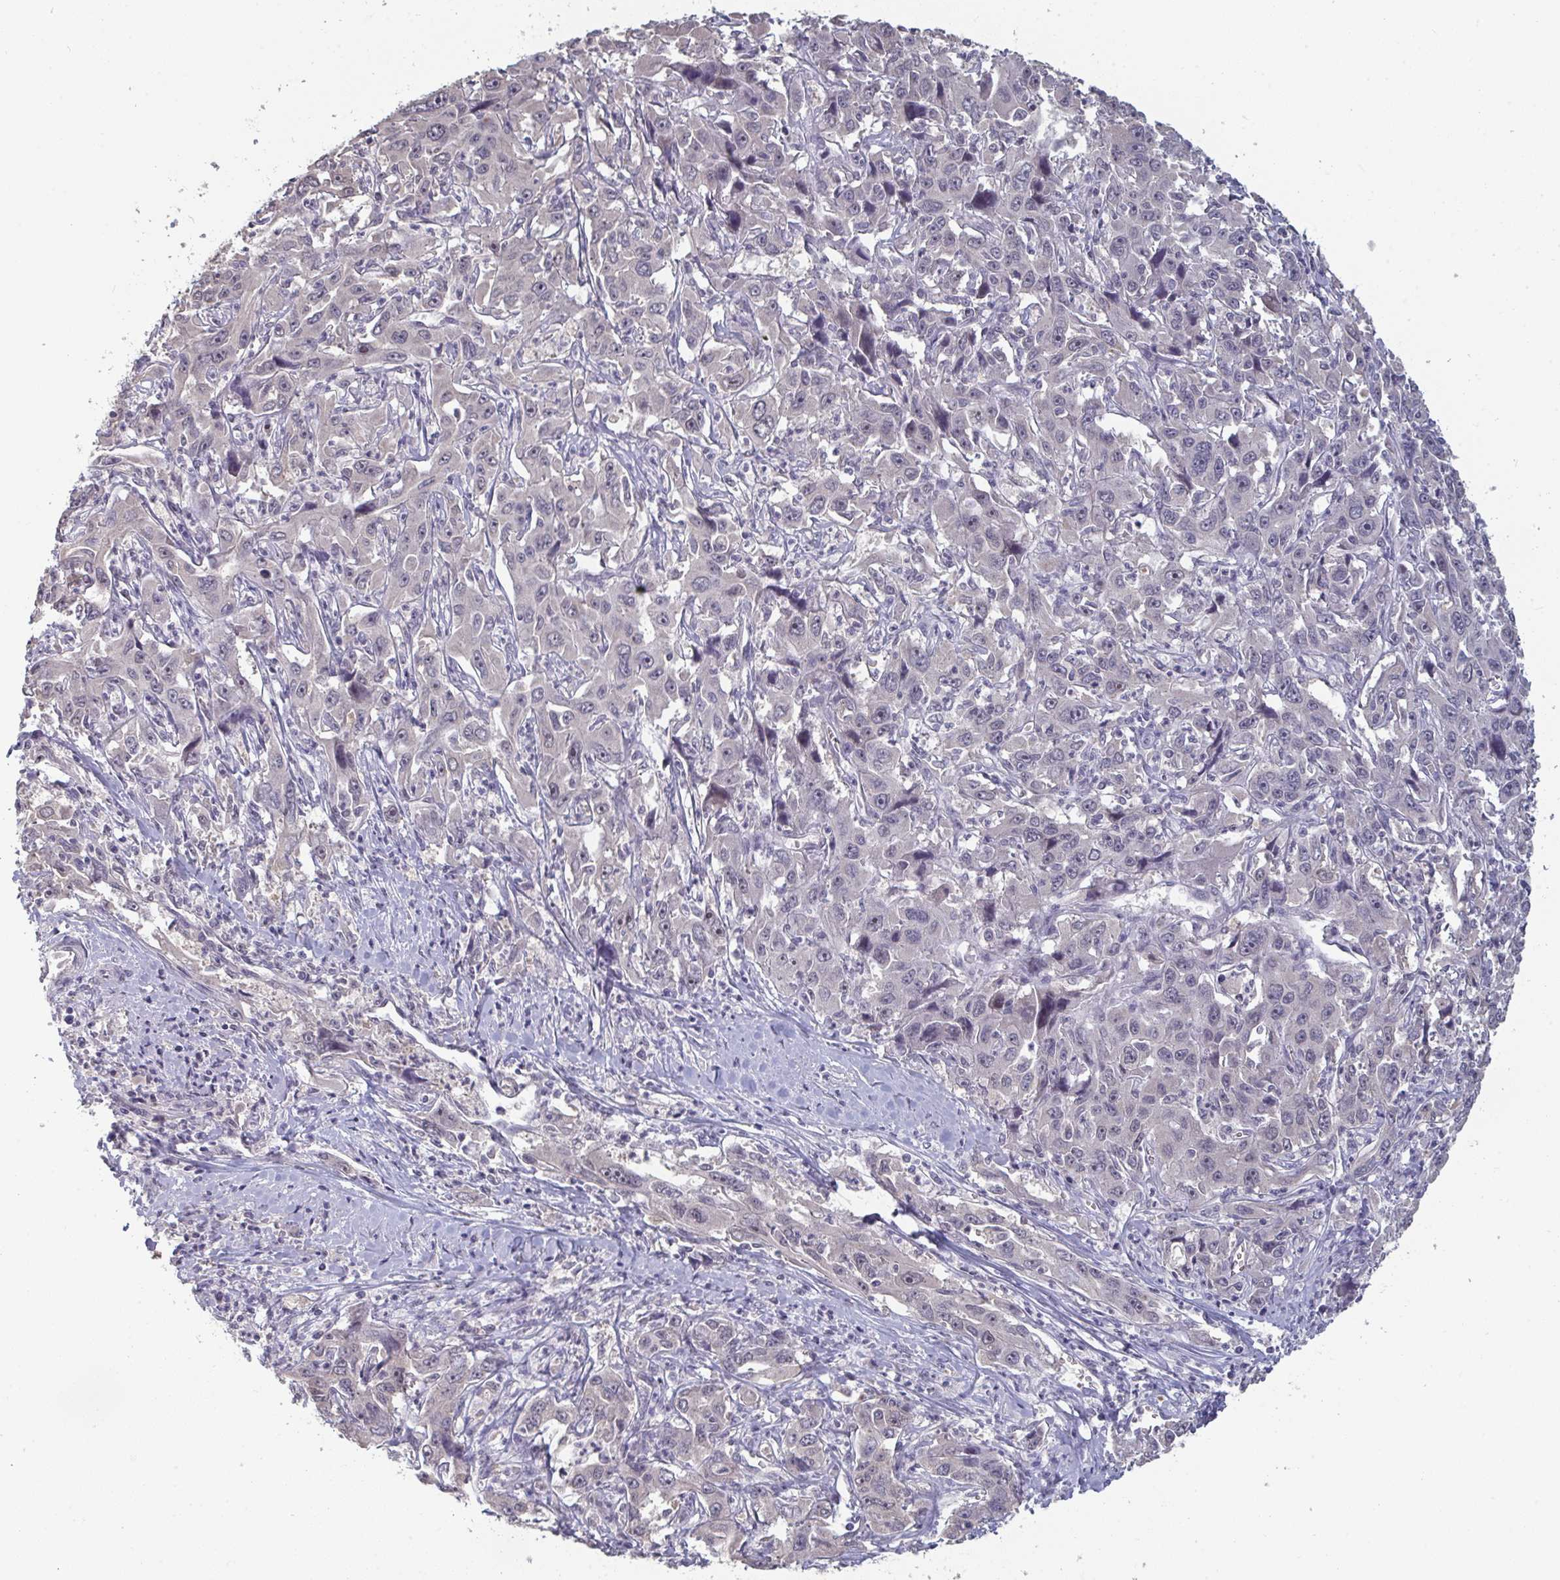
{"staining": {"intensity": "negative", "quantity": "none", "location": "none"}, "tissue": "liver cancer", "cell_type": "Tumor cells", "image_type": "cancer", "snomed": [{"axis": "morphology", "description": "Carcinoma, Hepatocellular, NOS"}, {"axis": "topography", "description": "Liver"}], "caption": "The immunohistochemistry (IHC) photomicrograph has no significant expression in tumor cells of liver cancer tissue. The staining is performed using DAB brown chromogen with nuclei counter-stained in using hematoxylin.", "gene": "LIX1", "patient": {"sex": "male", "age": 63}}